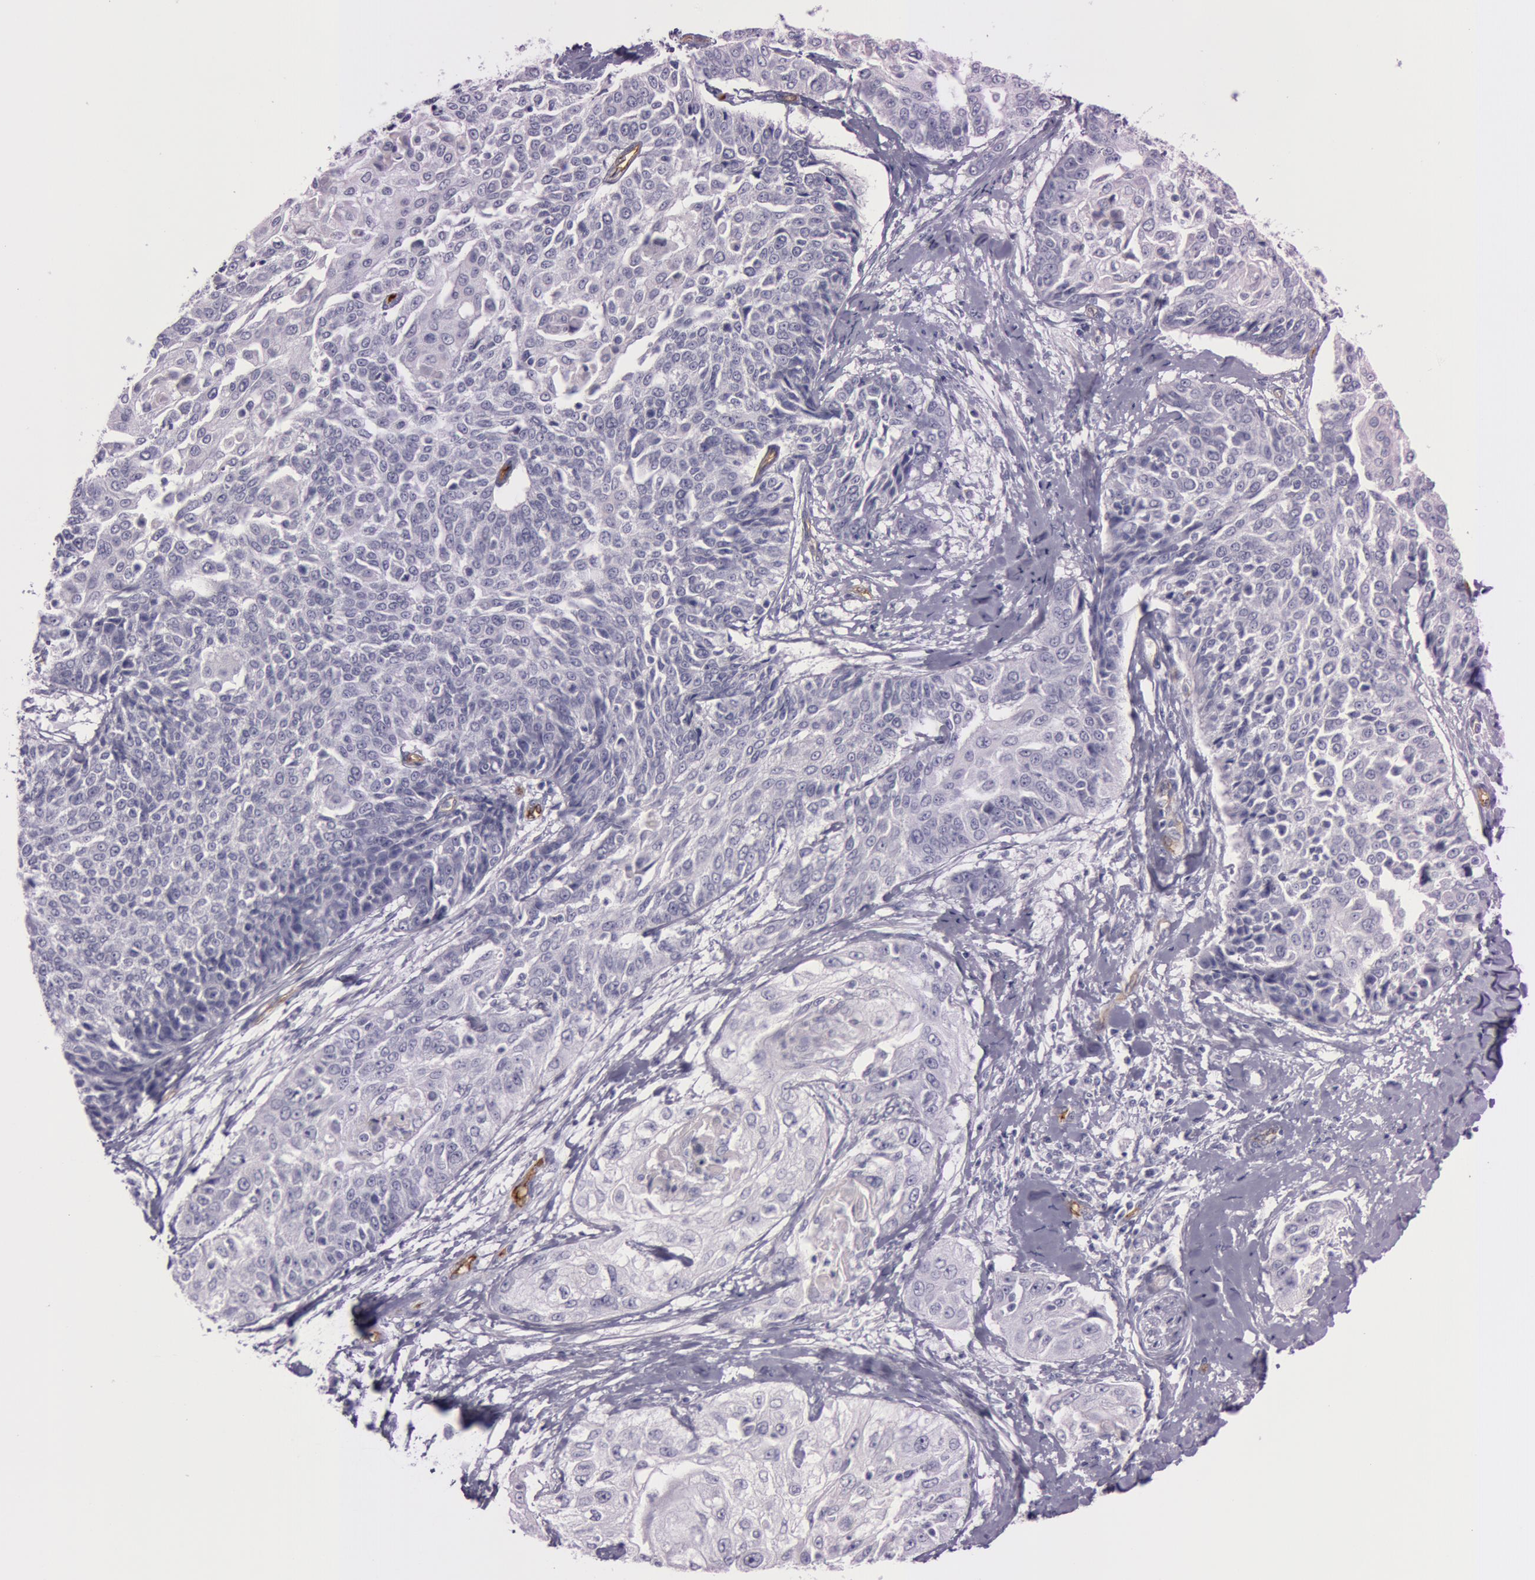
{"staining": {"intensity": "negative", "quantity": "none", "location": "none"}, "tissue": "cervical cancer", "cell_type": "Tumor cells", "image_type": "cancer", "snomed": [{"axis": "morphology", "description": "Squamous cell carcinoma, NOS"}, {"axis": "topography", "description": "Cervix"}], "caption": "Cervical cancer was stained to show a protein in brown. There is no significant staining in tumor cells.", "gene": "FOLH1", "patient": {"sex": "female", "age": 64}}